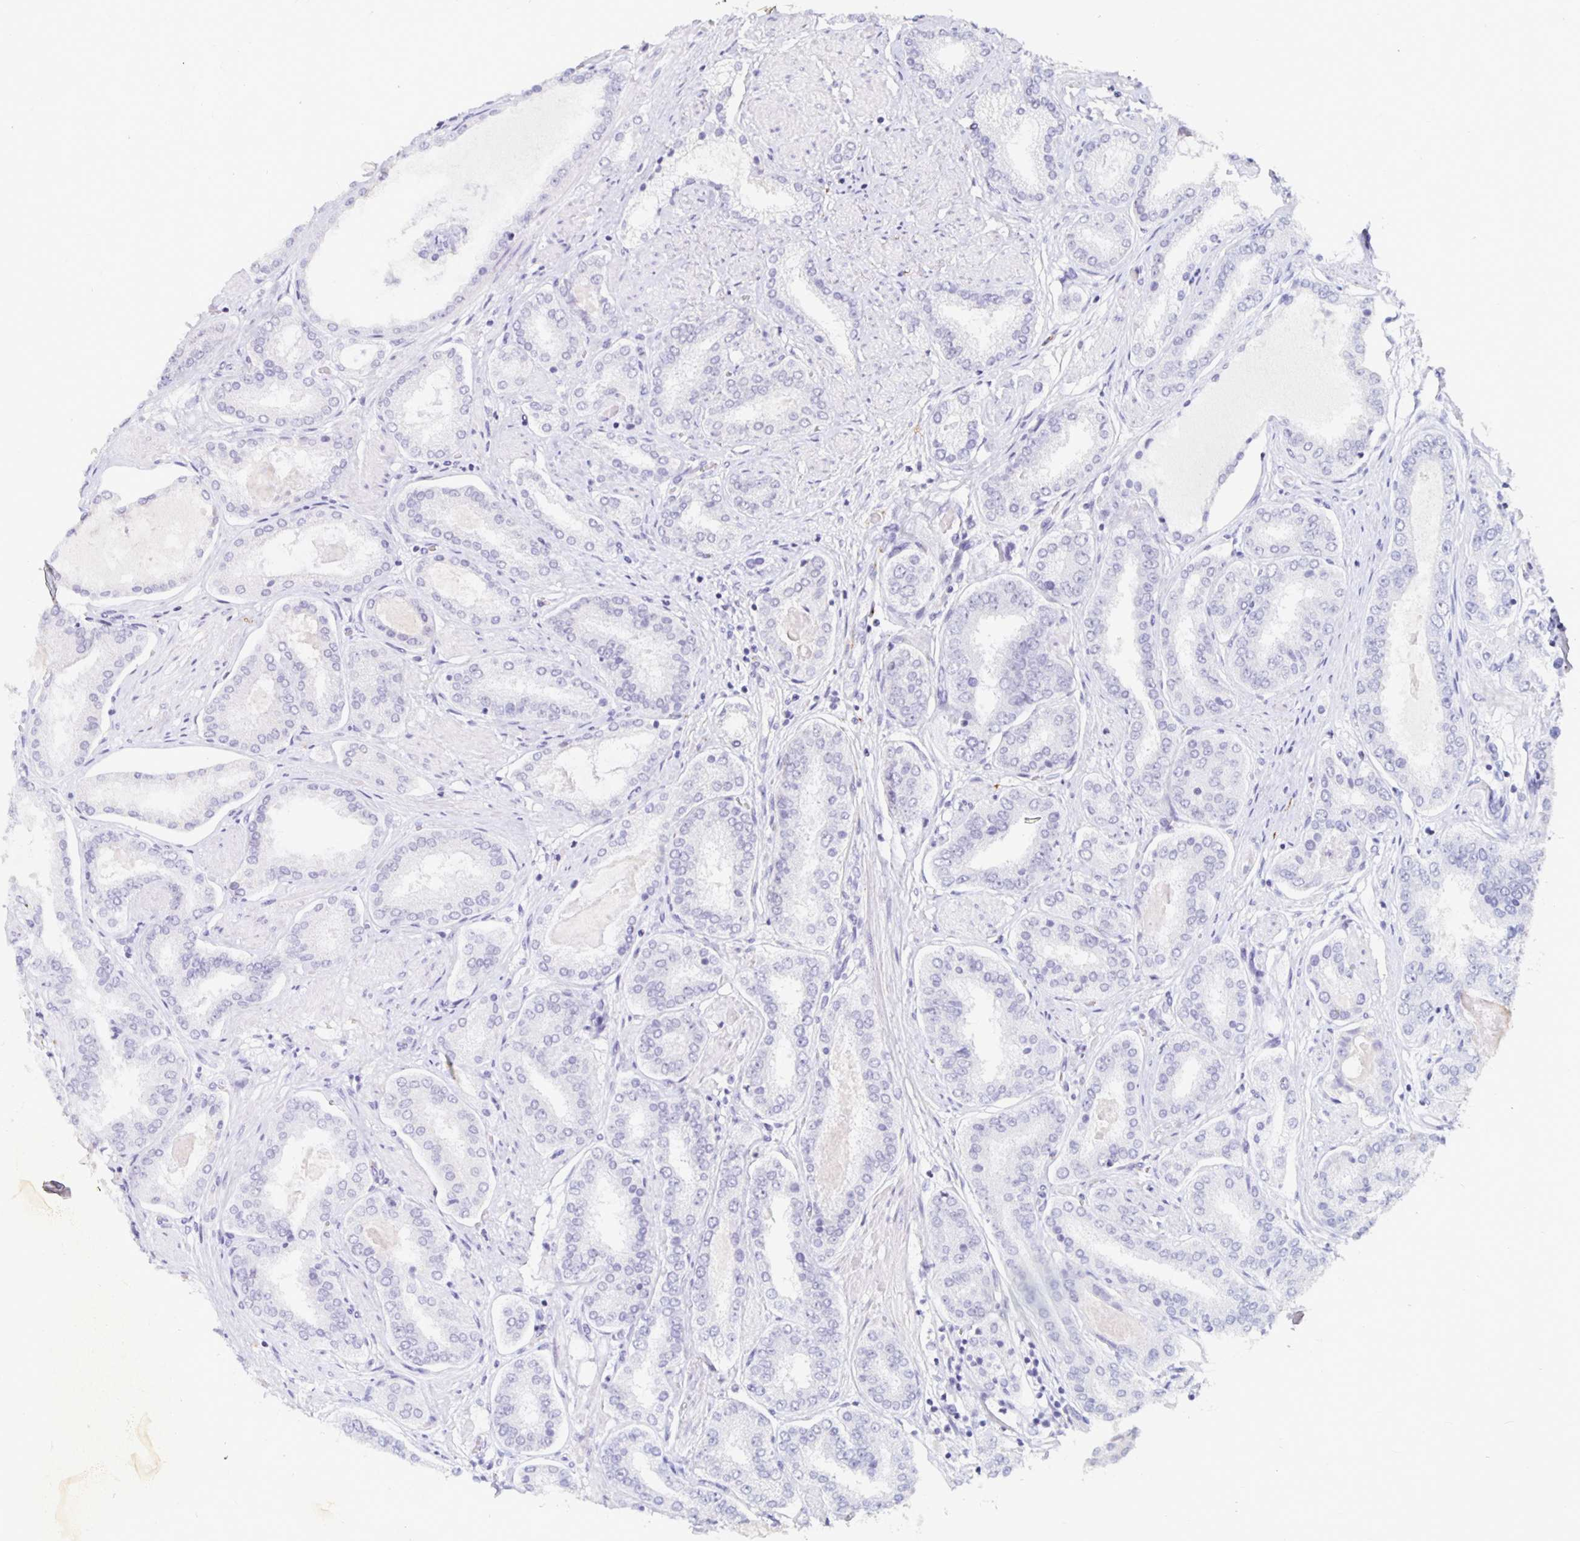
{"staining": {"intensity": "negative", "quantity": "none", "location": "none"}, "tissue": "prostate cancer", "cell_type": "Tumor cells", "image_type": "cancer", "snomed": [{"axis": "morphology", "description": "Adenocarcinoma, High grade"}, {"axis": "topography", "description": "Prostate"}], "caption": "Tumor cells are negative for brown protein staining in prostate cancer (adenocarcinoma (high-grade)).", "gene": "KCNQ2", "patient": {"sex": "male", "age": 63}}